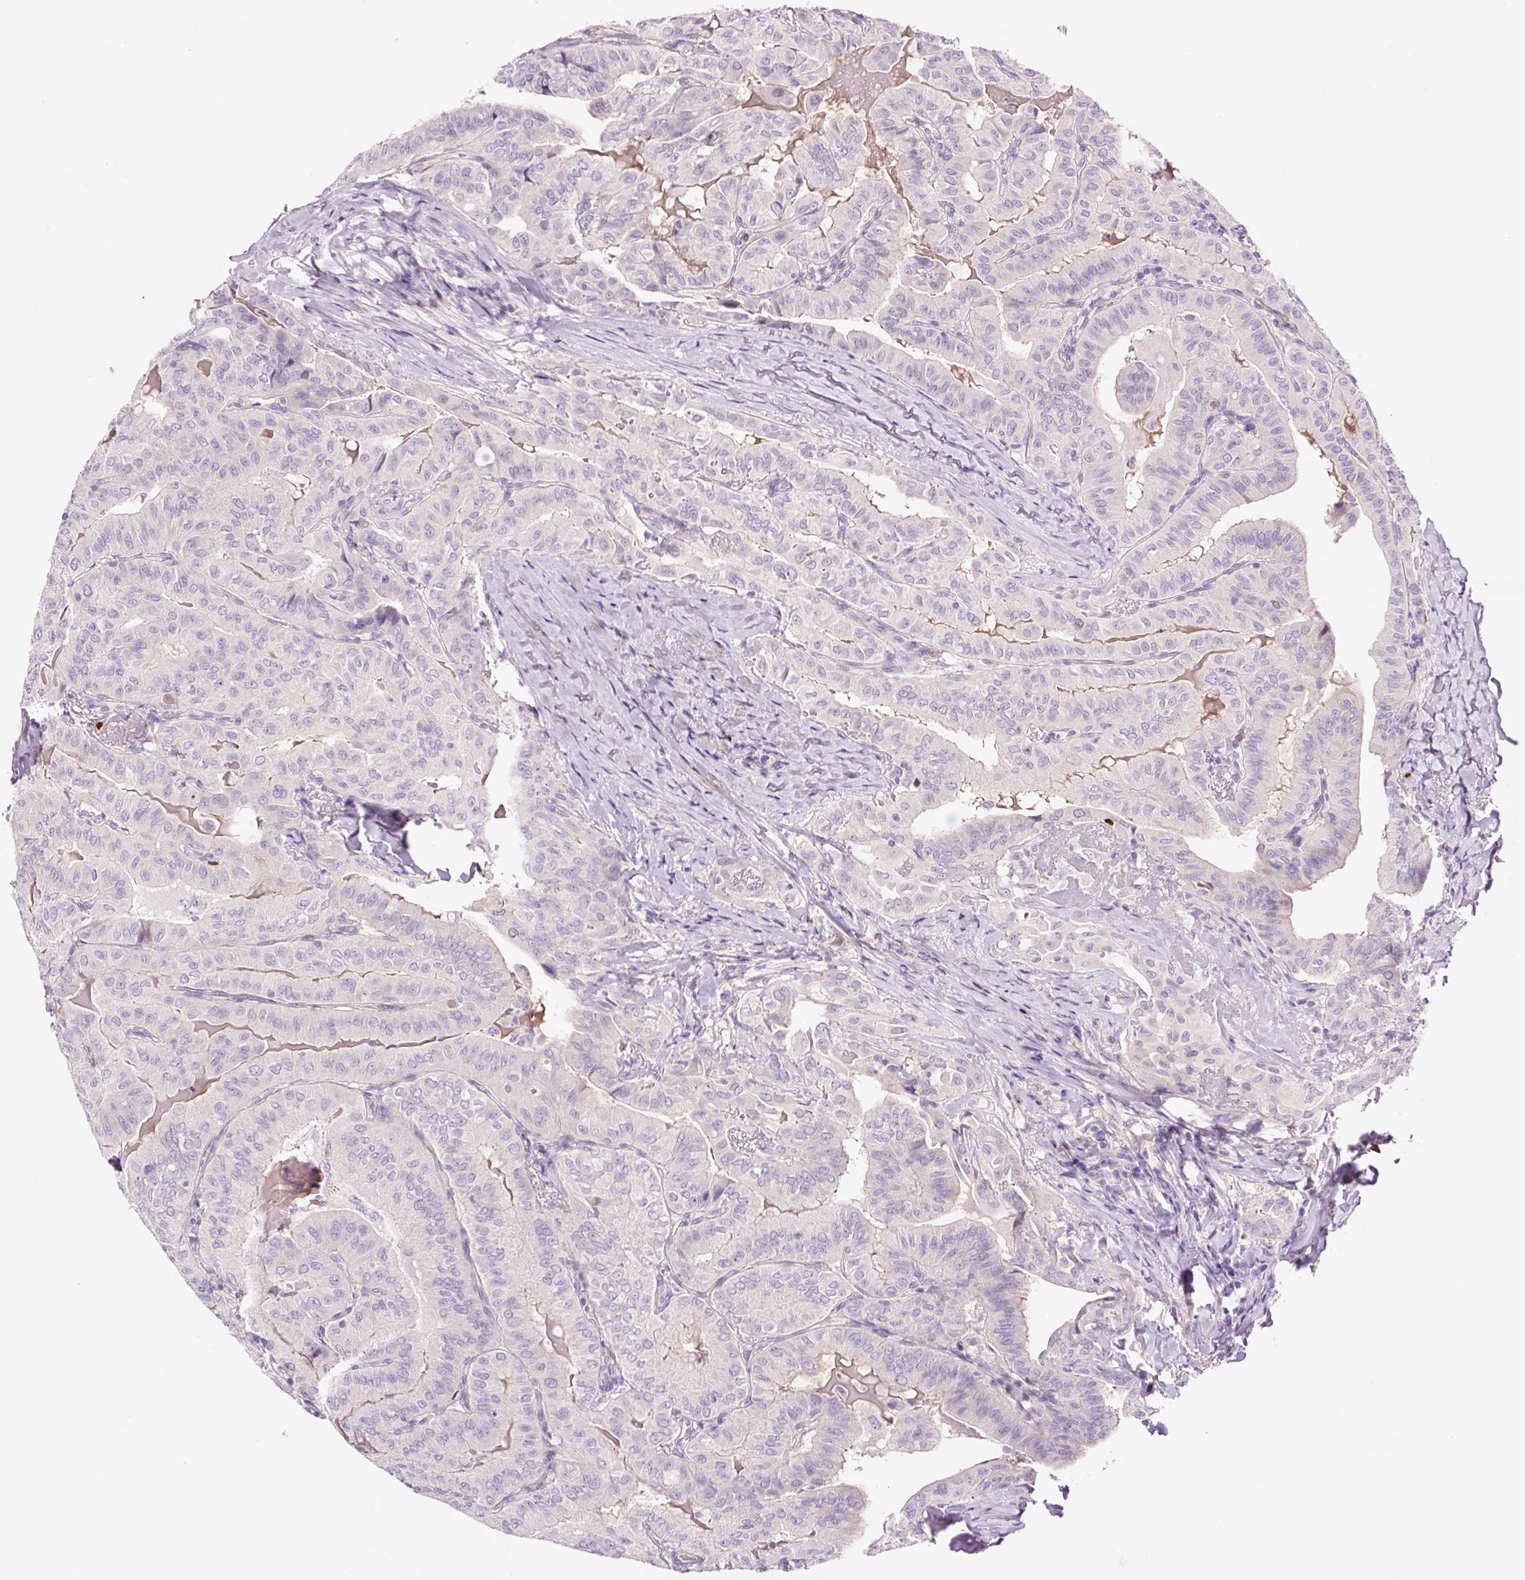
{"staining": {"intensity": "negative", "quantity": "none", "location": "none"}, "tissue": "thyroid cancer", "cell_type": "Tumor cells", "image_type": "cancer", "snomed": [{"axis": "morphology", "description": "Papillary adenocarcinoma, NOS"}, {"axis": "topography", "description": "Thyroid gland"}], "caption": "Protein analysis of thyroid papillary adenocarcinoma exhibits no significant positivity in tumor cells. (Brightfield microscopy of DAB (3,3'-diaminobenzidine) IHC at high magnification).", "gene": "DPPA4", "patient": {"sex": "female", "age": 68}}